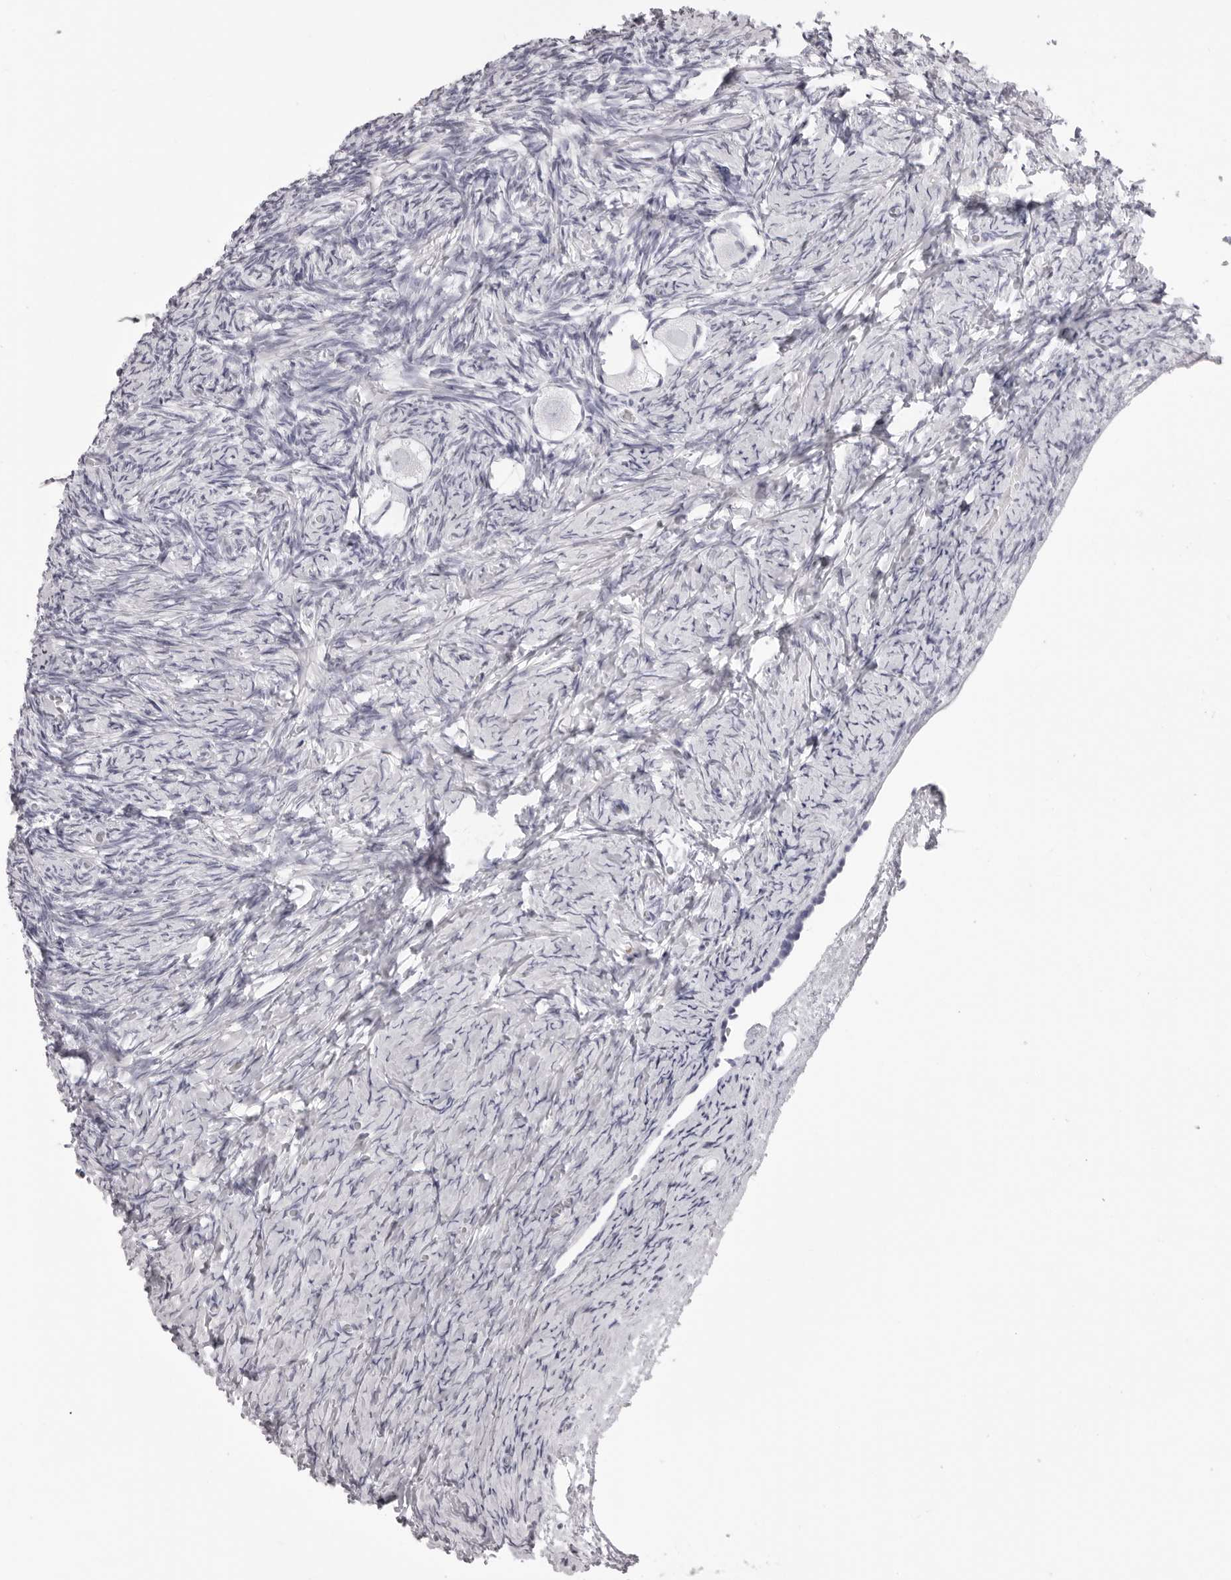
{"staining": {"intensity": "negative", "quantity": "none", "location": "none"}, "tissue": "ovary", "cell_type": "Follicle cells", "image_type": "normal", "snomed": [{"axis": "morphology", "description": "Normal tissue, NOS"}, {"axis": "topography", "description": "Ovary"}], "caption": "Ovary was stained to show a protein in brown. There is no significant positivity in follicle cells. (Stains: DAB (3,3'-diaminobenzidine) immunohistochemistry (IHC) with hematoxylin counter stain, Microscopy: brightfield microscopy at high magnification).", "gene": "RHO", "patient": {"sex": "female", "age": 27}}